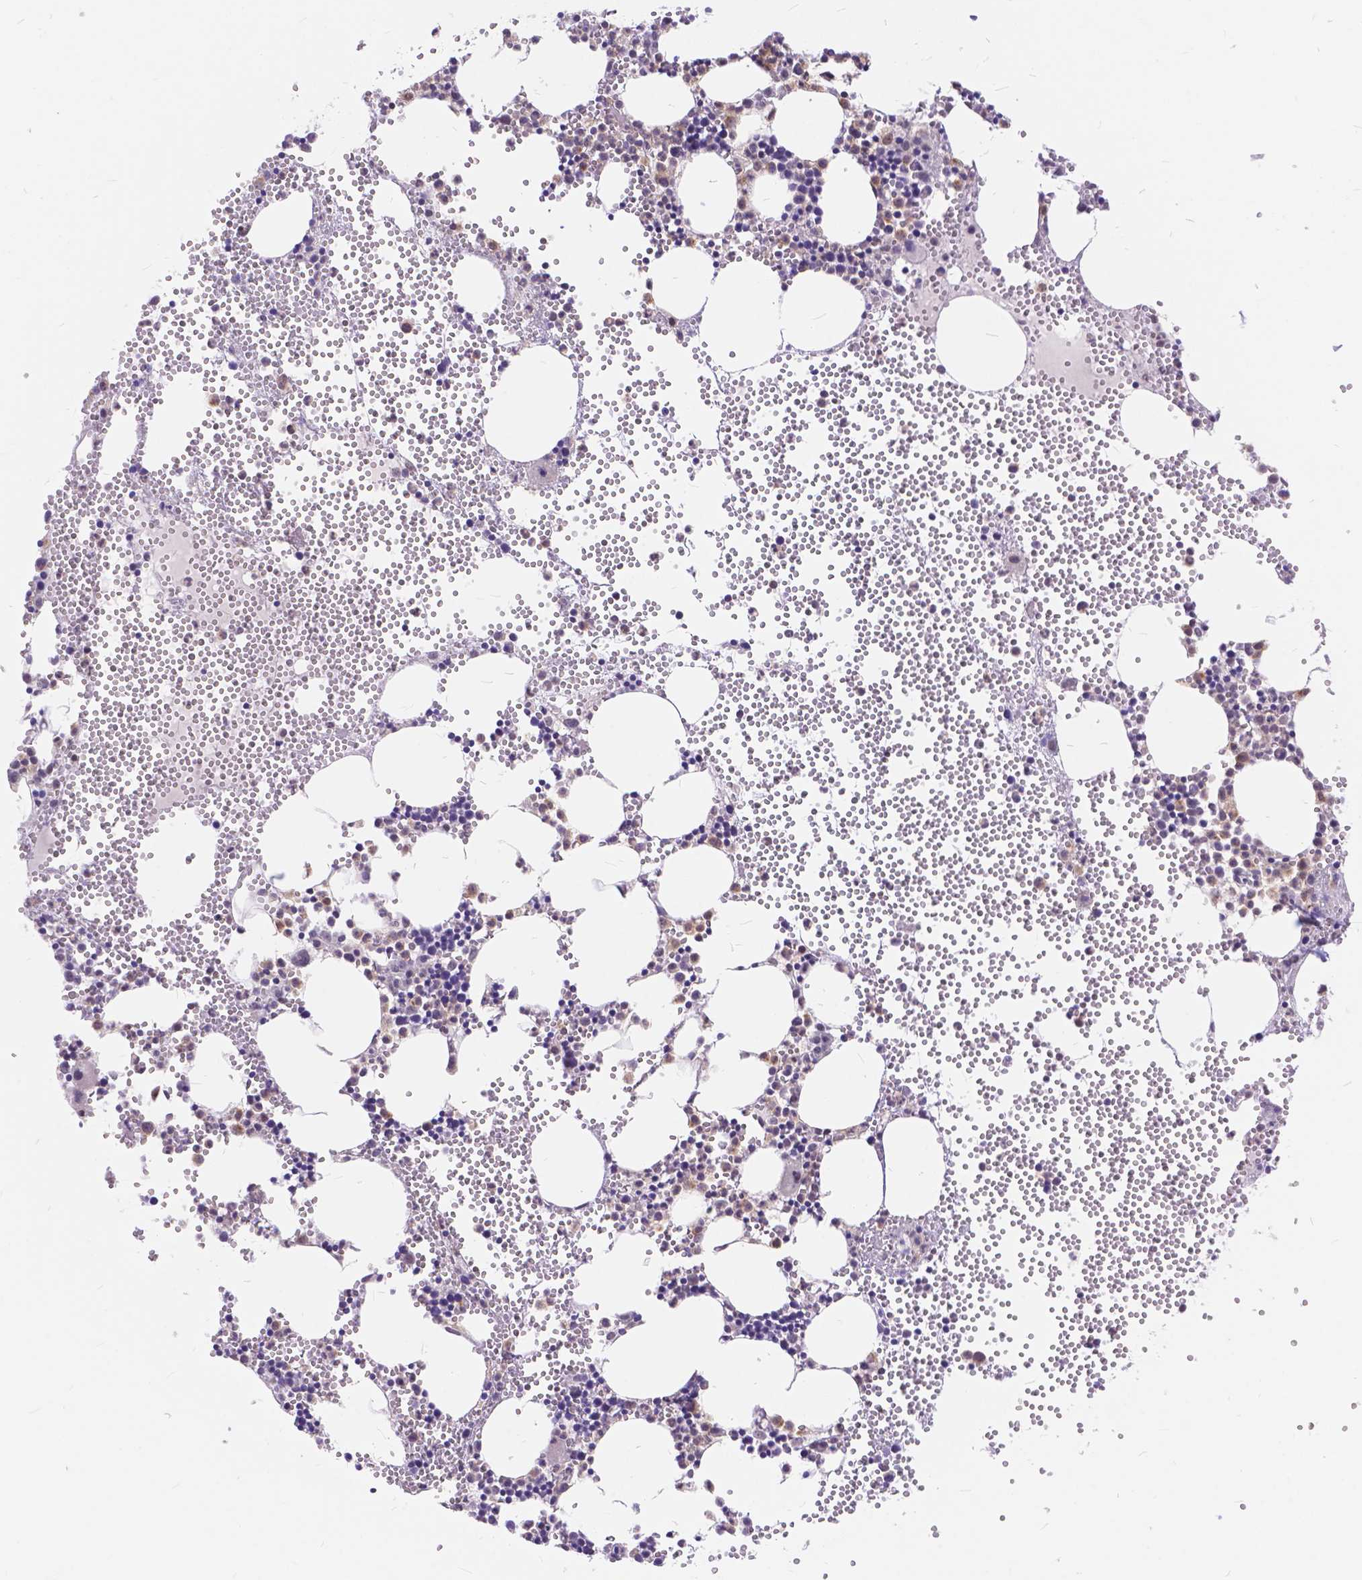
{"staining": {"intensity": "moderate", "quantity": "<25%", "location": "cytoplasmic/membranous"}, "tissue": "bone marrow", "cell_type": "Hematopoietic cells", "image_type": "normal", "snomed": [{"axis": "morphology", "description": "Normal tissue, NOS"}, {"axis": "topography", "description": "Bone marrow"}], "caption": "Protein staining shows moderate cytoplasmic/membranous expression in about <25% of hematopoietic cells in unremarkable bone marrow. (brown staining indicates protein expression, while blue staining denotes nuclei).", "gene": "MAN2C1", "patient": {"sex": "male", "age": 89}}